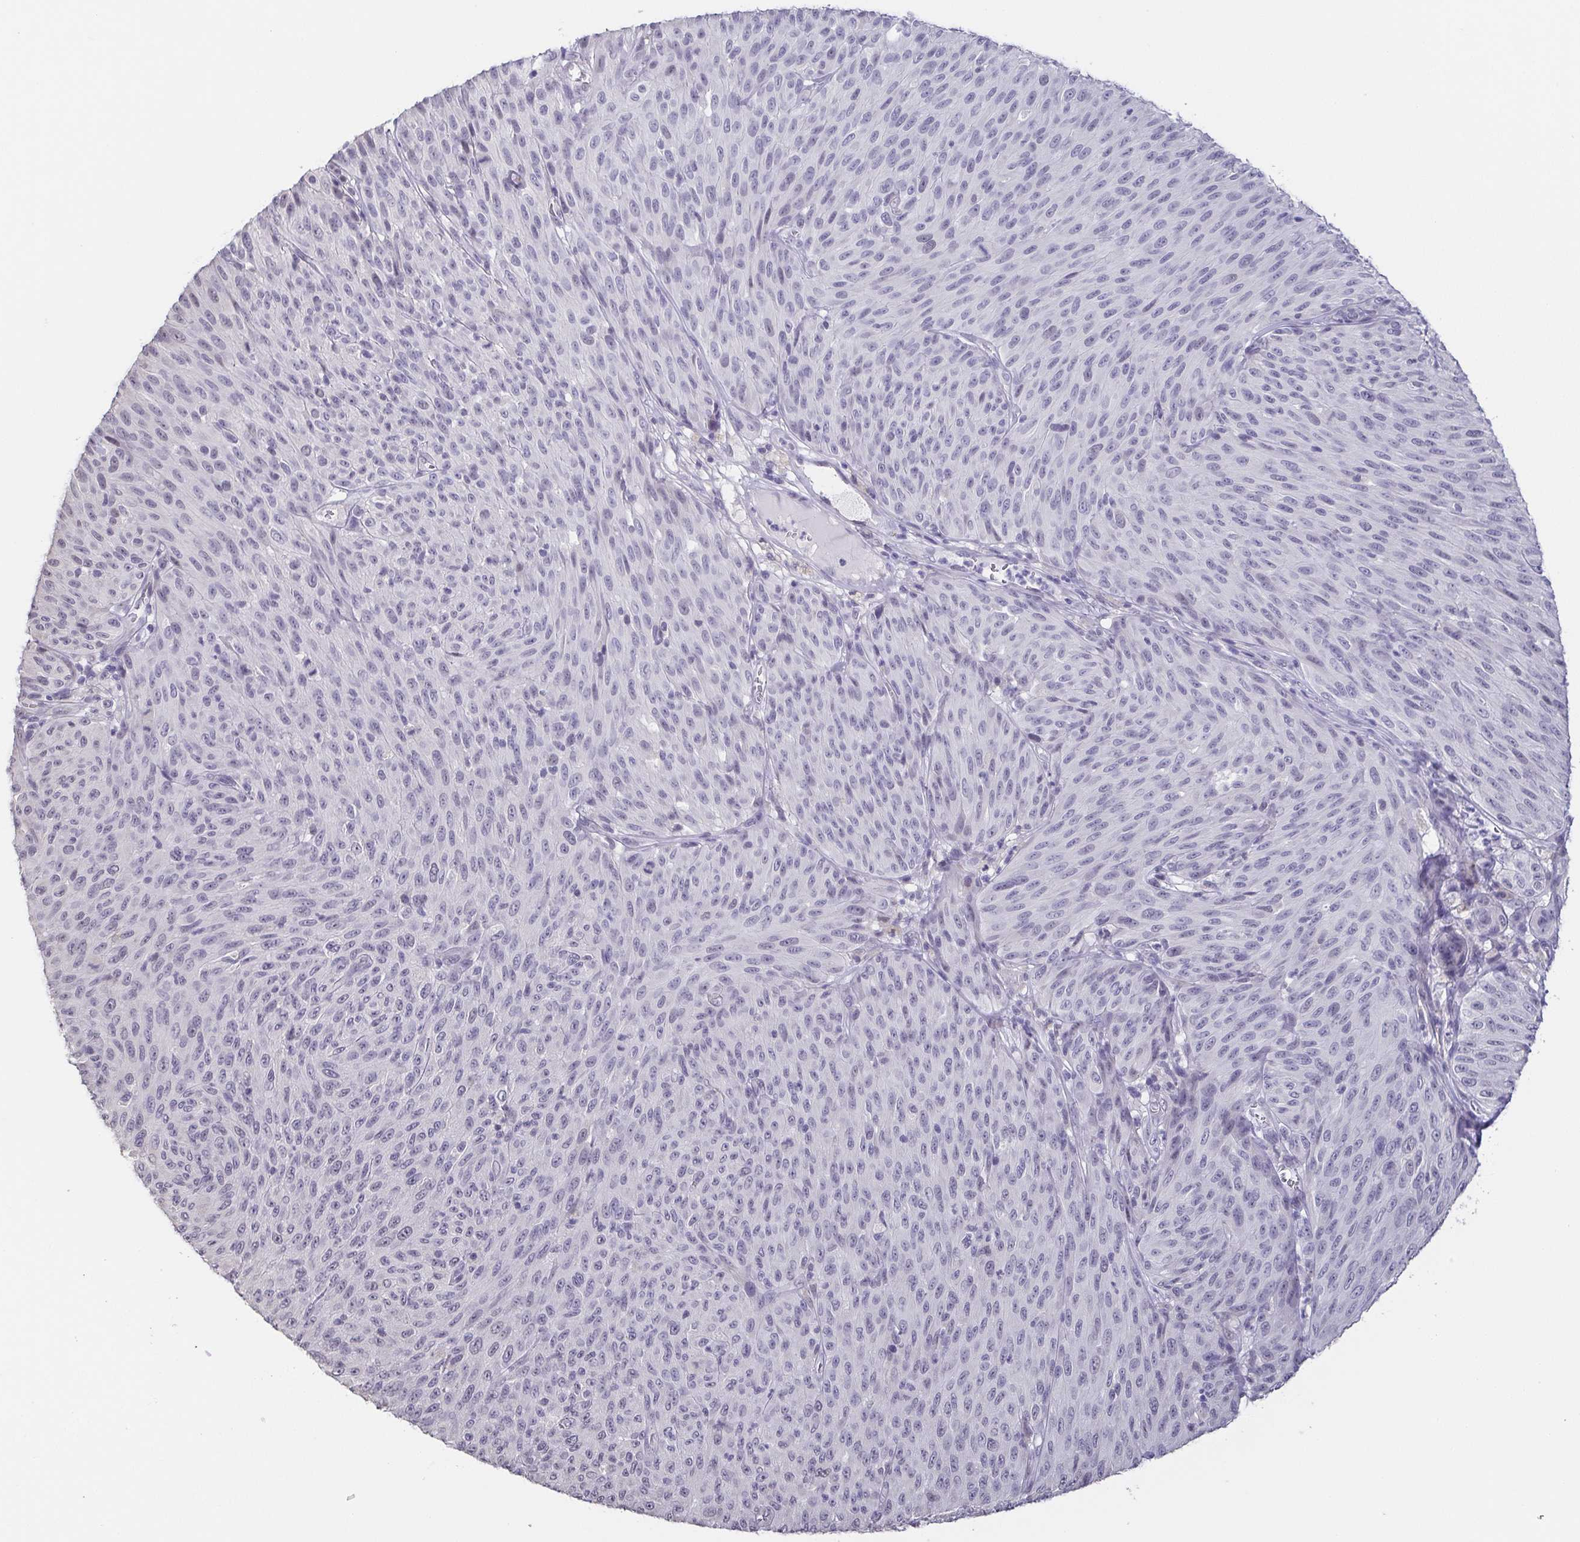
{"staining": {"intensity": "negative", "quantity": "none", "location": "none"}, "tissue": "melanoma", "cell_type": "Tumor cells", "image_type": "cancer", "snomed": [{"axis": "morphology", "description": "Malignant melanoma, NOS"}, {"axis": "topography", "description": "Skin"}], "caption": "A photomicrograph of human malignant melanoma is negative for staining in tumor cells.", "gene": "NEFH", "patient": {"sex": "male", "age": 85}}